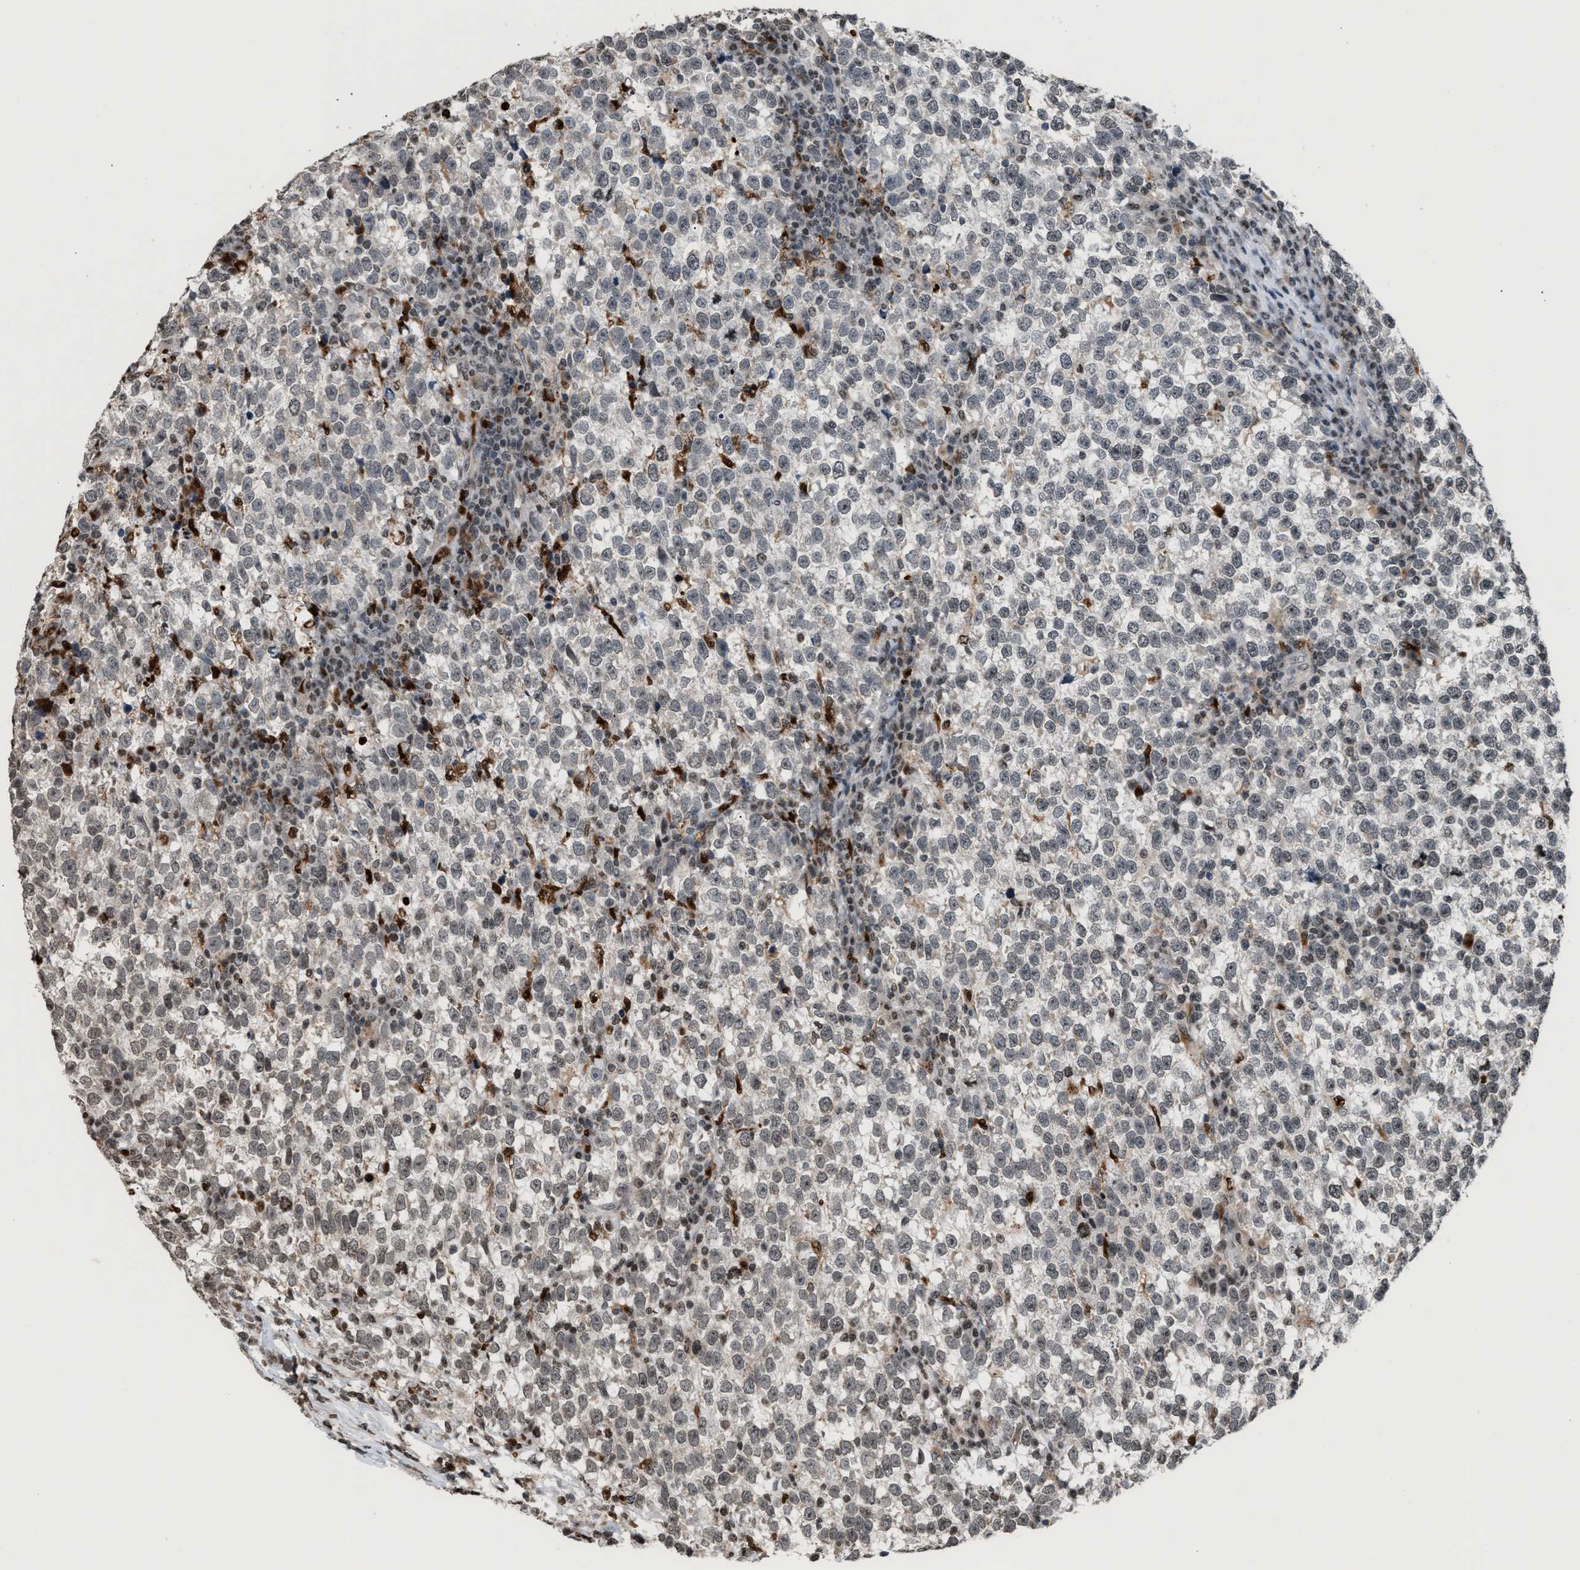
{"staining": {"intensity": "weak", "quantity": "<25%", "location": "nuclear"}, "tissue": "testis cancer", "cell_type": "Tumor cells", "image_type": "cancer", "snomed": [{"axis": "morphology", "description": "Normal tissue, NOS"}, {"axis": "morphology", "description": "Seminoma, NOS"}, {"axis": "topography", "description": "Testis"}], "caption": "Photomicrograph shows no protein expression in tumor cells of testis cancer (seminoma) tissue. Nuclei are stained in blue.", "gene": "PRUNE2", "patient": {"sex": "male", "age": 43}}